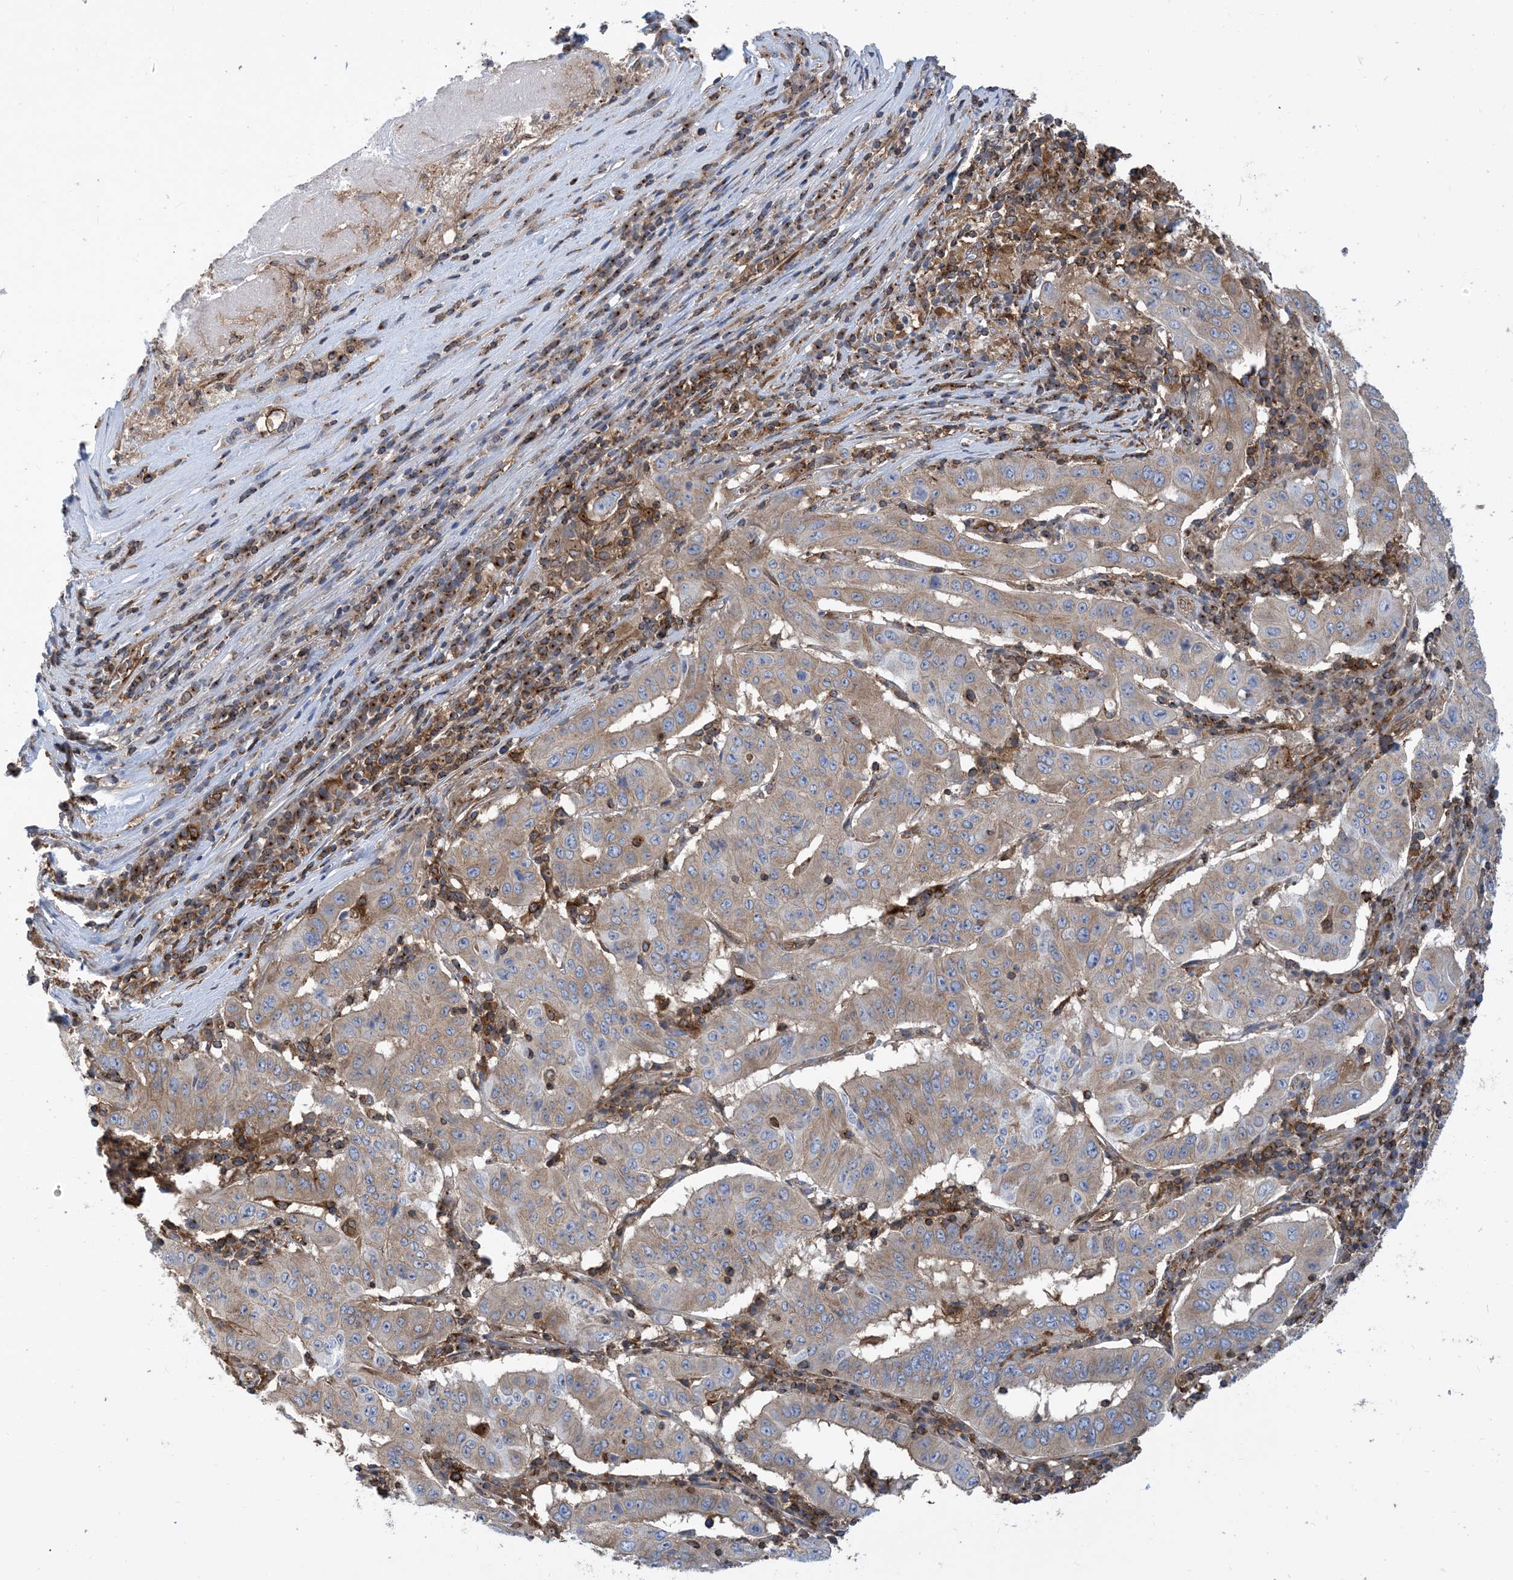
{"staining": {"intensity": "weak", "quantity": "25%-75%", "location": "cytoplasmic/membranous"}, "tissue": "pancreatic cancer", "cell_type": "Tumor cells", "image_type": "cancer", "snomed": [{"axis": "morphology", "description": "Adenocarcinoma, NOS"}, {"axis": "topography", "description": "Pancreas"}], "caption": "This micrograph displays pancreatic cancer (adenocarcinoma) stained with immunohistochemistry to label a protein in brown. The cytoplasmic/membranous of tumor cells show weak positivity for the protein. Nuclei are counter-stained blue.", "gene": "DYNC1LI1", "patient": {"sex": "male", "age": 63}}